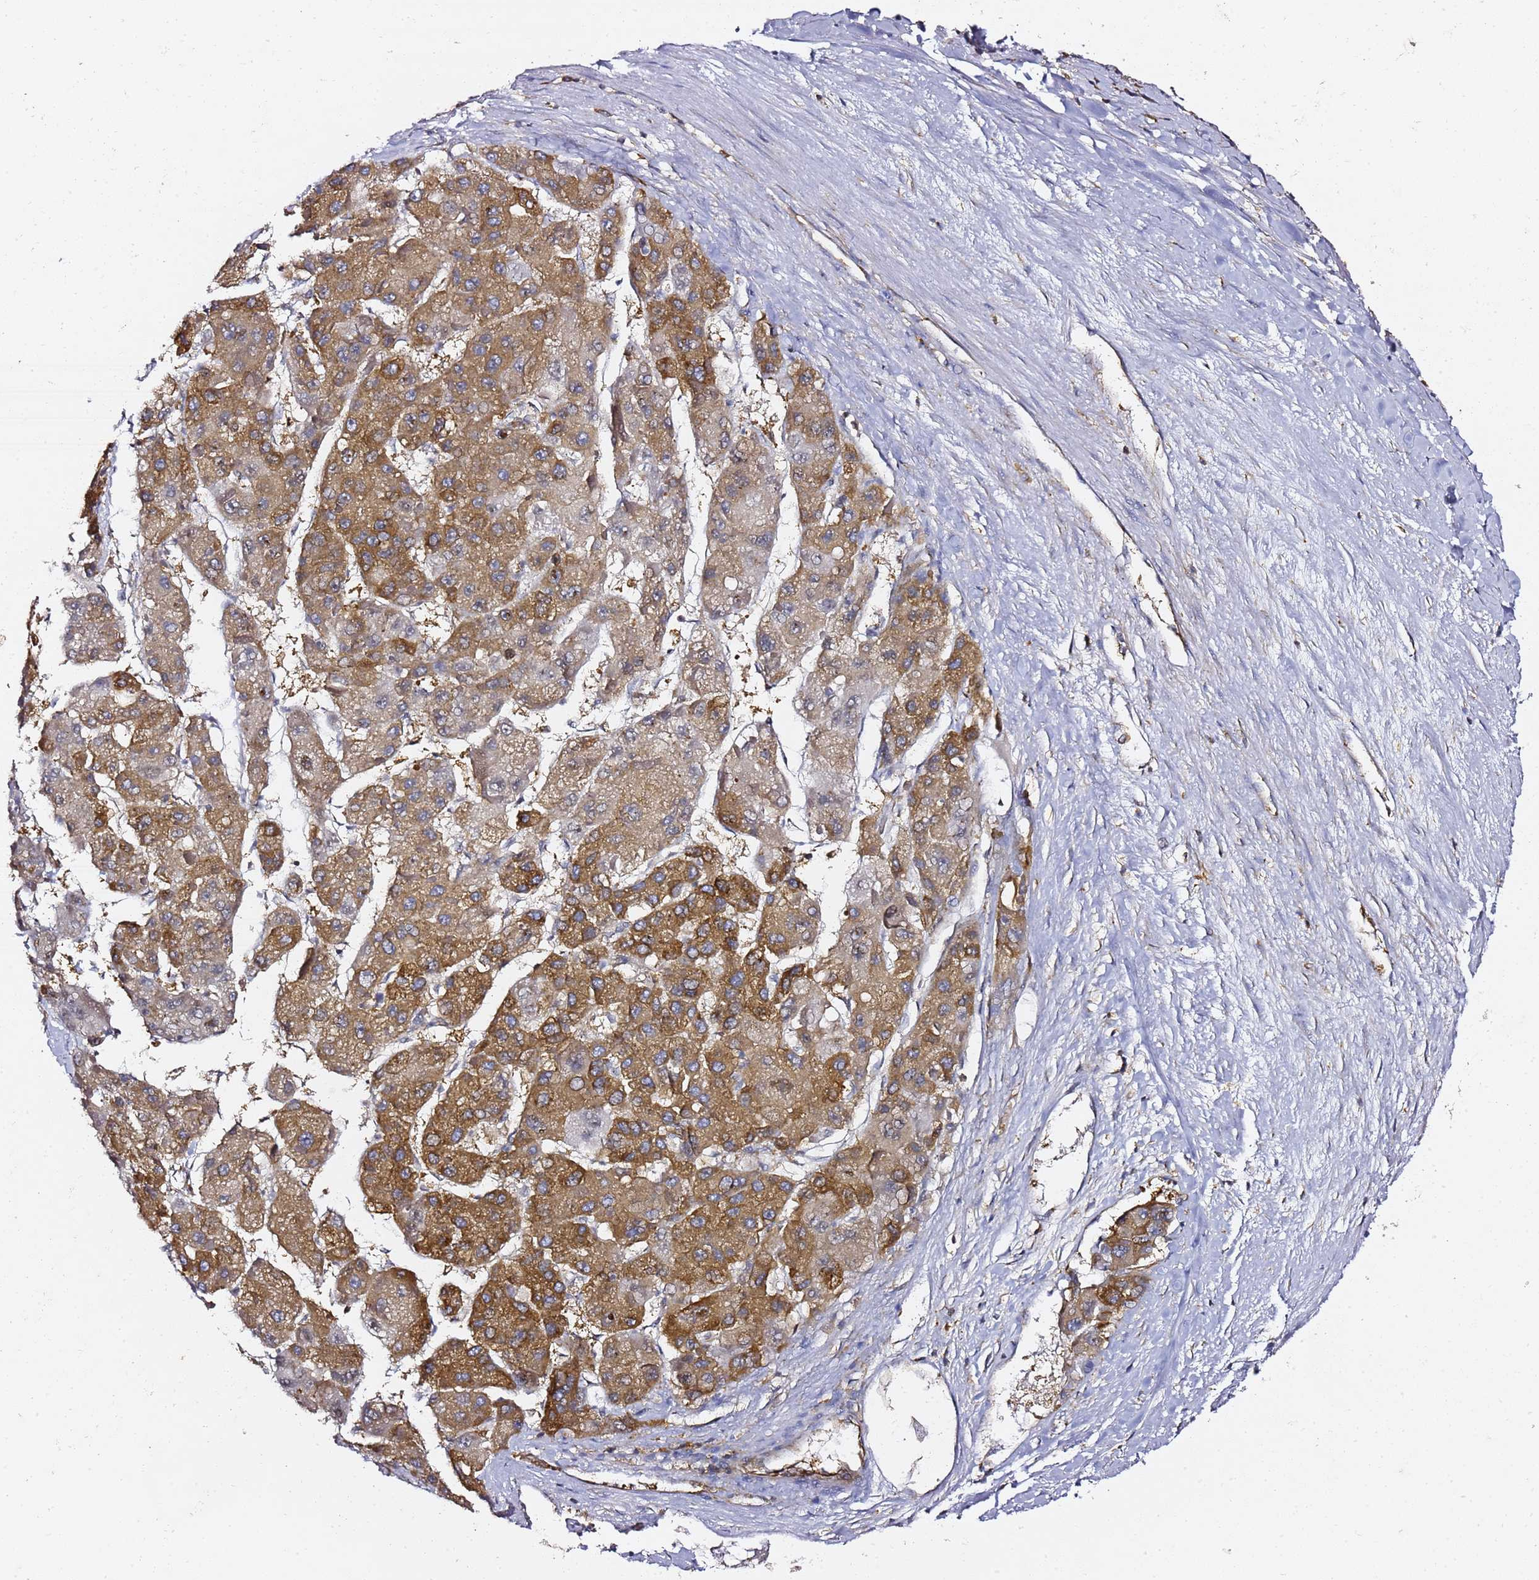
{"staining": {"intensity": "moderate", "quantity": ">75%", "location": "cytoplasmic/membranous"}, "tissue": "liver cancer", "cell_type": "Tumor cells", "image_type": "cancer", "snomed": [{"axis": "morphology", "description": "Carcinoma, Hepatocellular, NOS"}, {"axis": "topography", "description": "Liver"}], "caption": "Hepatocellular carcinoma (liver) tissue displays moderate cytoplasmic/membranous staining in approximately >75% of tumor cells", "gene": "TPST1", "patient": {"sex": "female", "age": 73}}